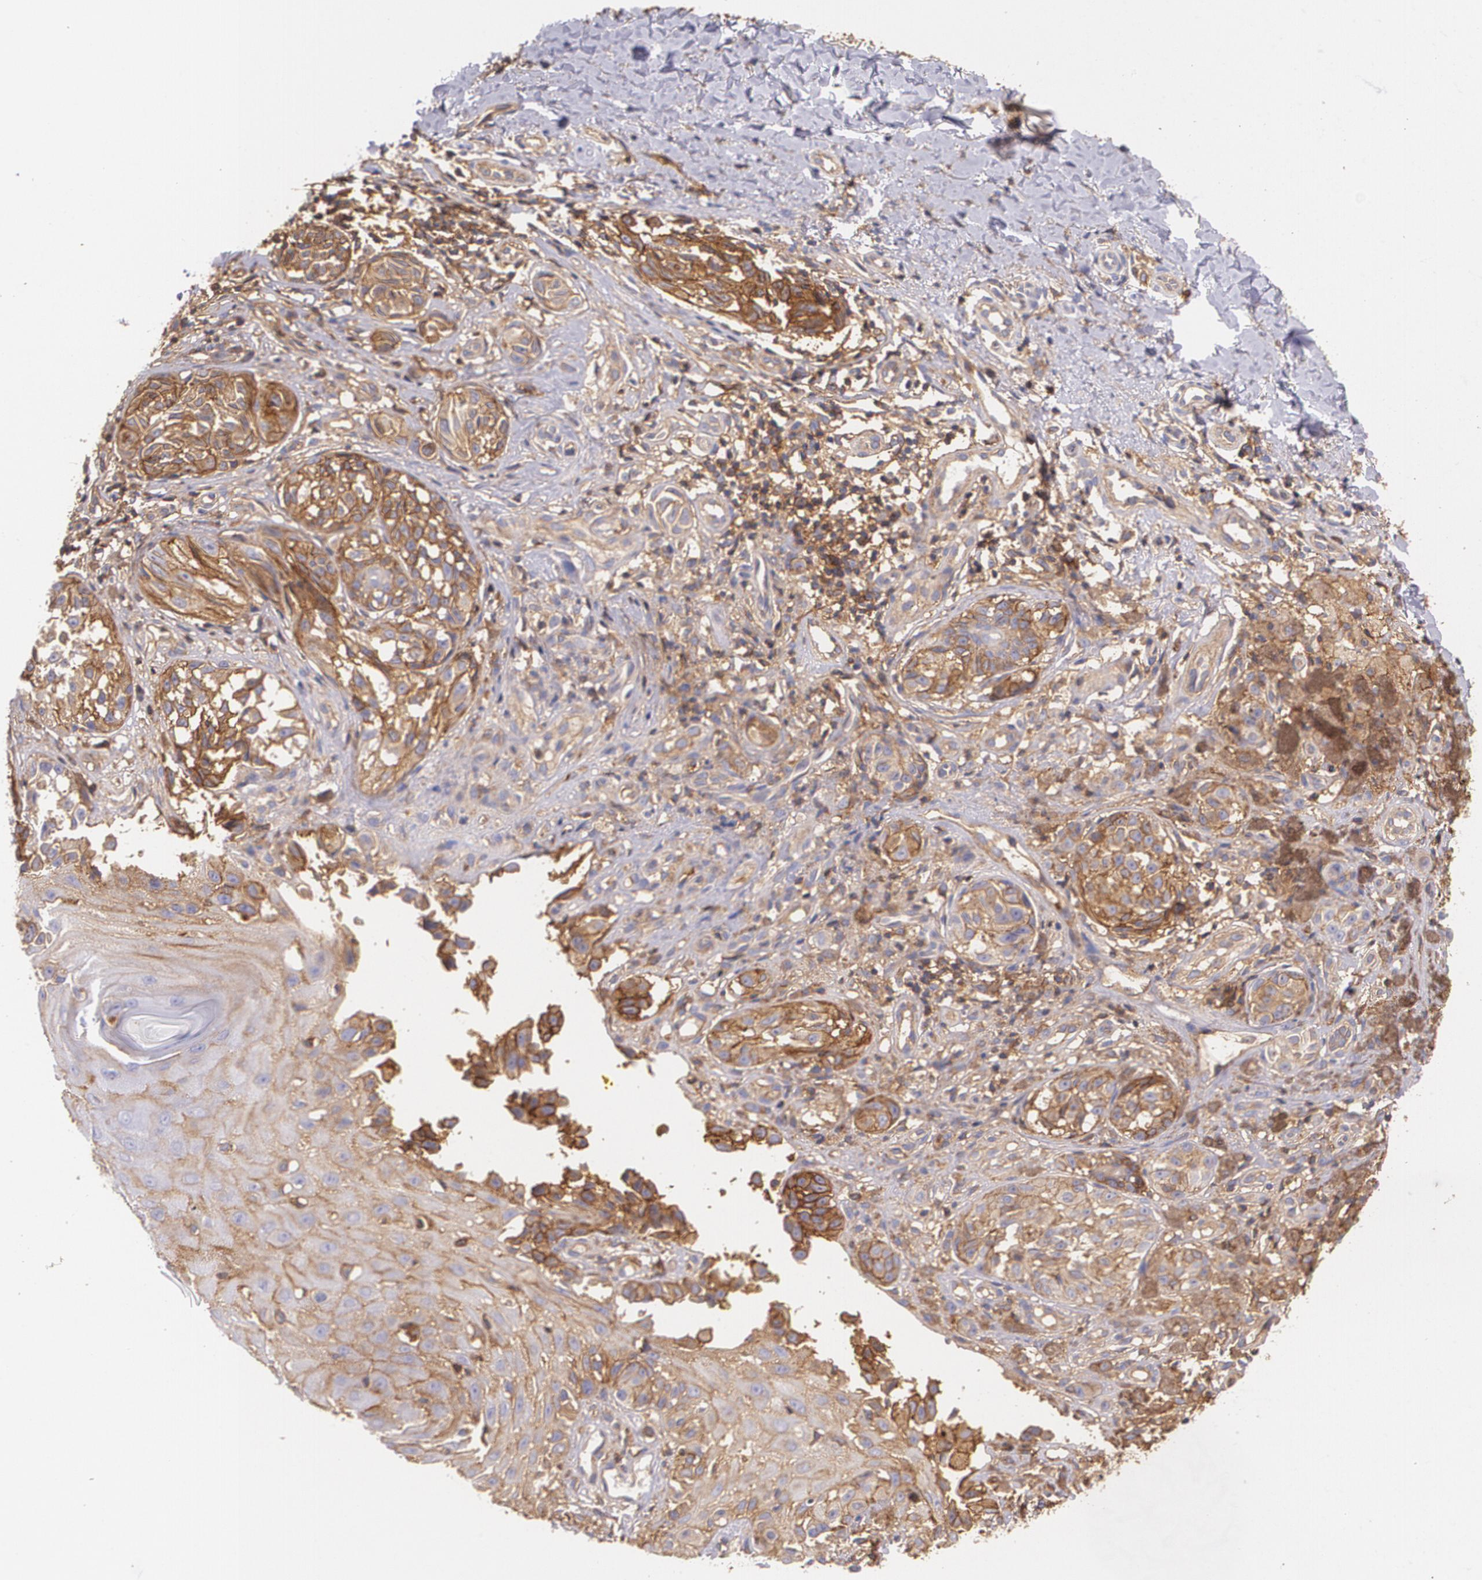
{"staining": {"intensity": "moderate", "quantity": ">75%", "location": "cytoplasmic/membranous"}, "tissue": "melanoma", "cell_type": "Tumor cells", "image_type": "cancer", "snomed": [{"axis": "morphology", "description": "Malignant melanoma, NOS"}, {"axis": "topography", "description": "Skin"}], "caption": "There is medium levels of moderate cytoplasmic/membranous expression in tumor cells of malignant melanoma, as demonstrated by immunohistochemical staining (brown color).", "gene": "B2M", "patient": {"sex": "male", "age": 67}}